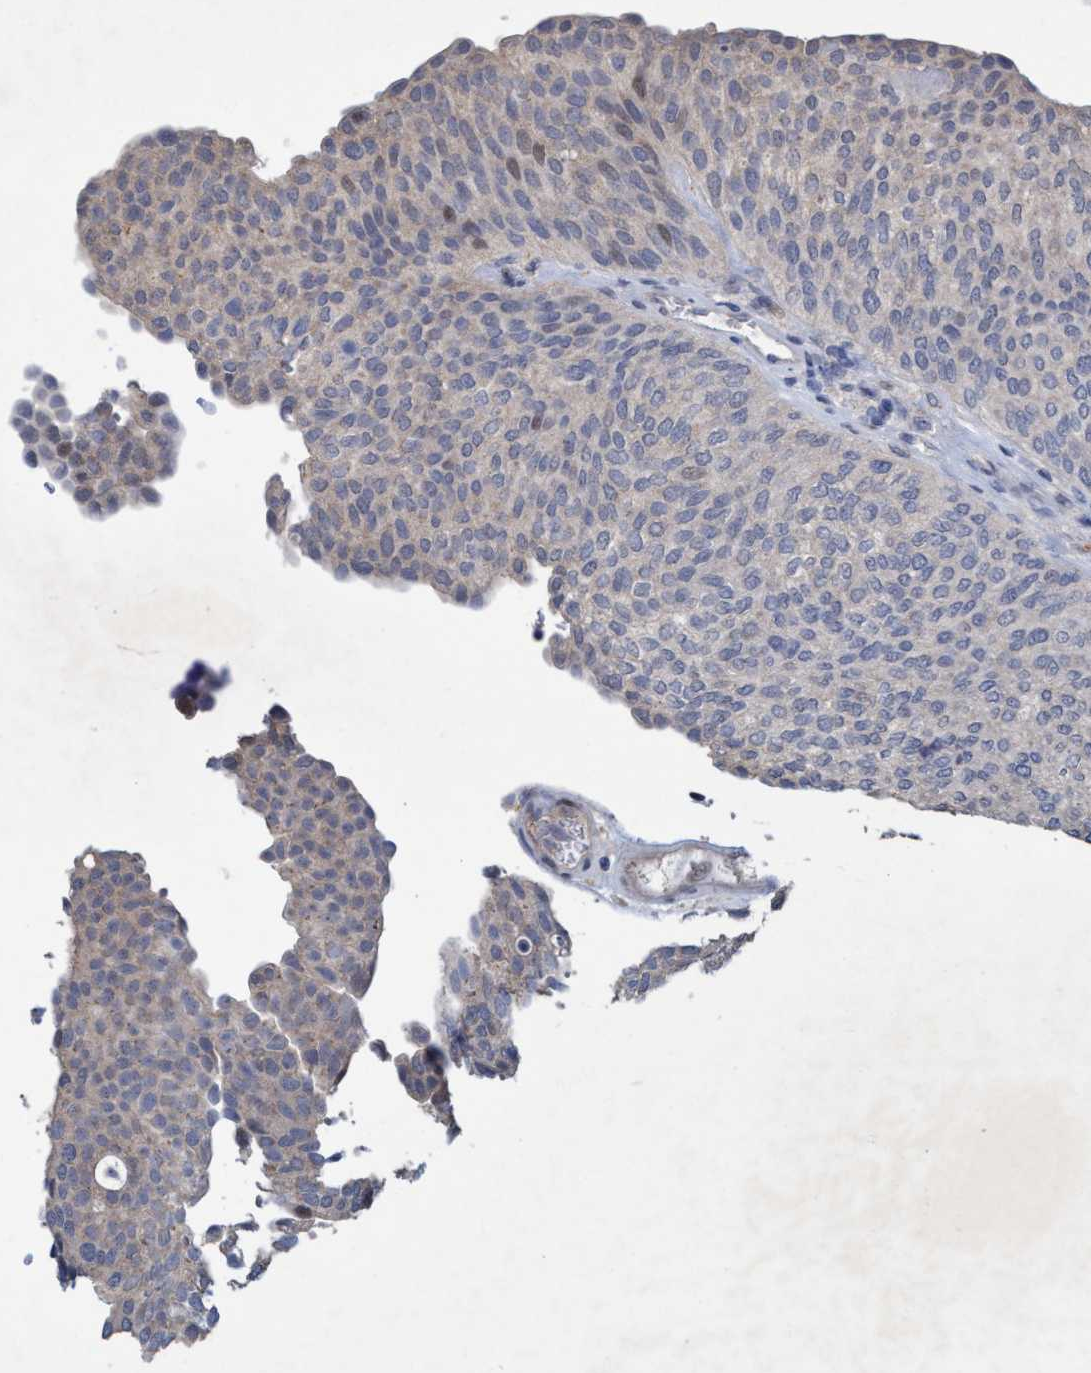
{"staining": {"intensity": "weak", "quantity": "<25%", "location": "nuclear"}, "tissue": "urothelial cancer", "cell_type": "Tumor cells", "image_type": "cancer", "snomed": [{"axis": "morphology", "description": "Urothelial carcinoma, Low grade"}, {"axis": "topography", "description": "Urinary bladder"}], "caption": "An IHC histopathology image of urothelial cancer is shown. There is no staining in tumor cells of urothelial cancer. Brightfield microscopy of IHC stained with DAB (brown) and hematoxylin (blue), captured at high magnification.", "gene": "ZNF677", "patient": {"sex": "female", "age": 79}}